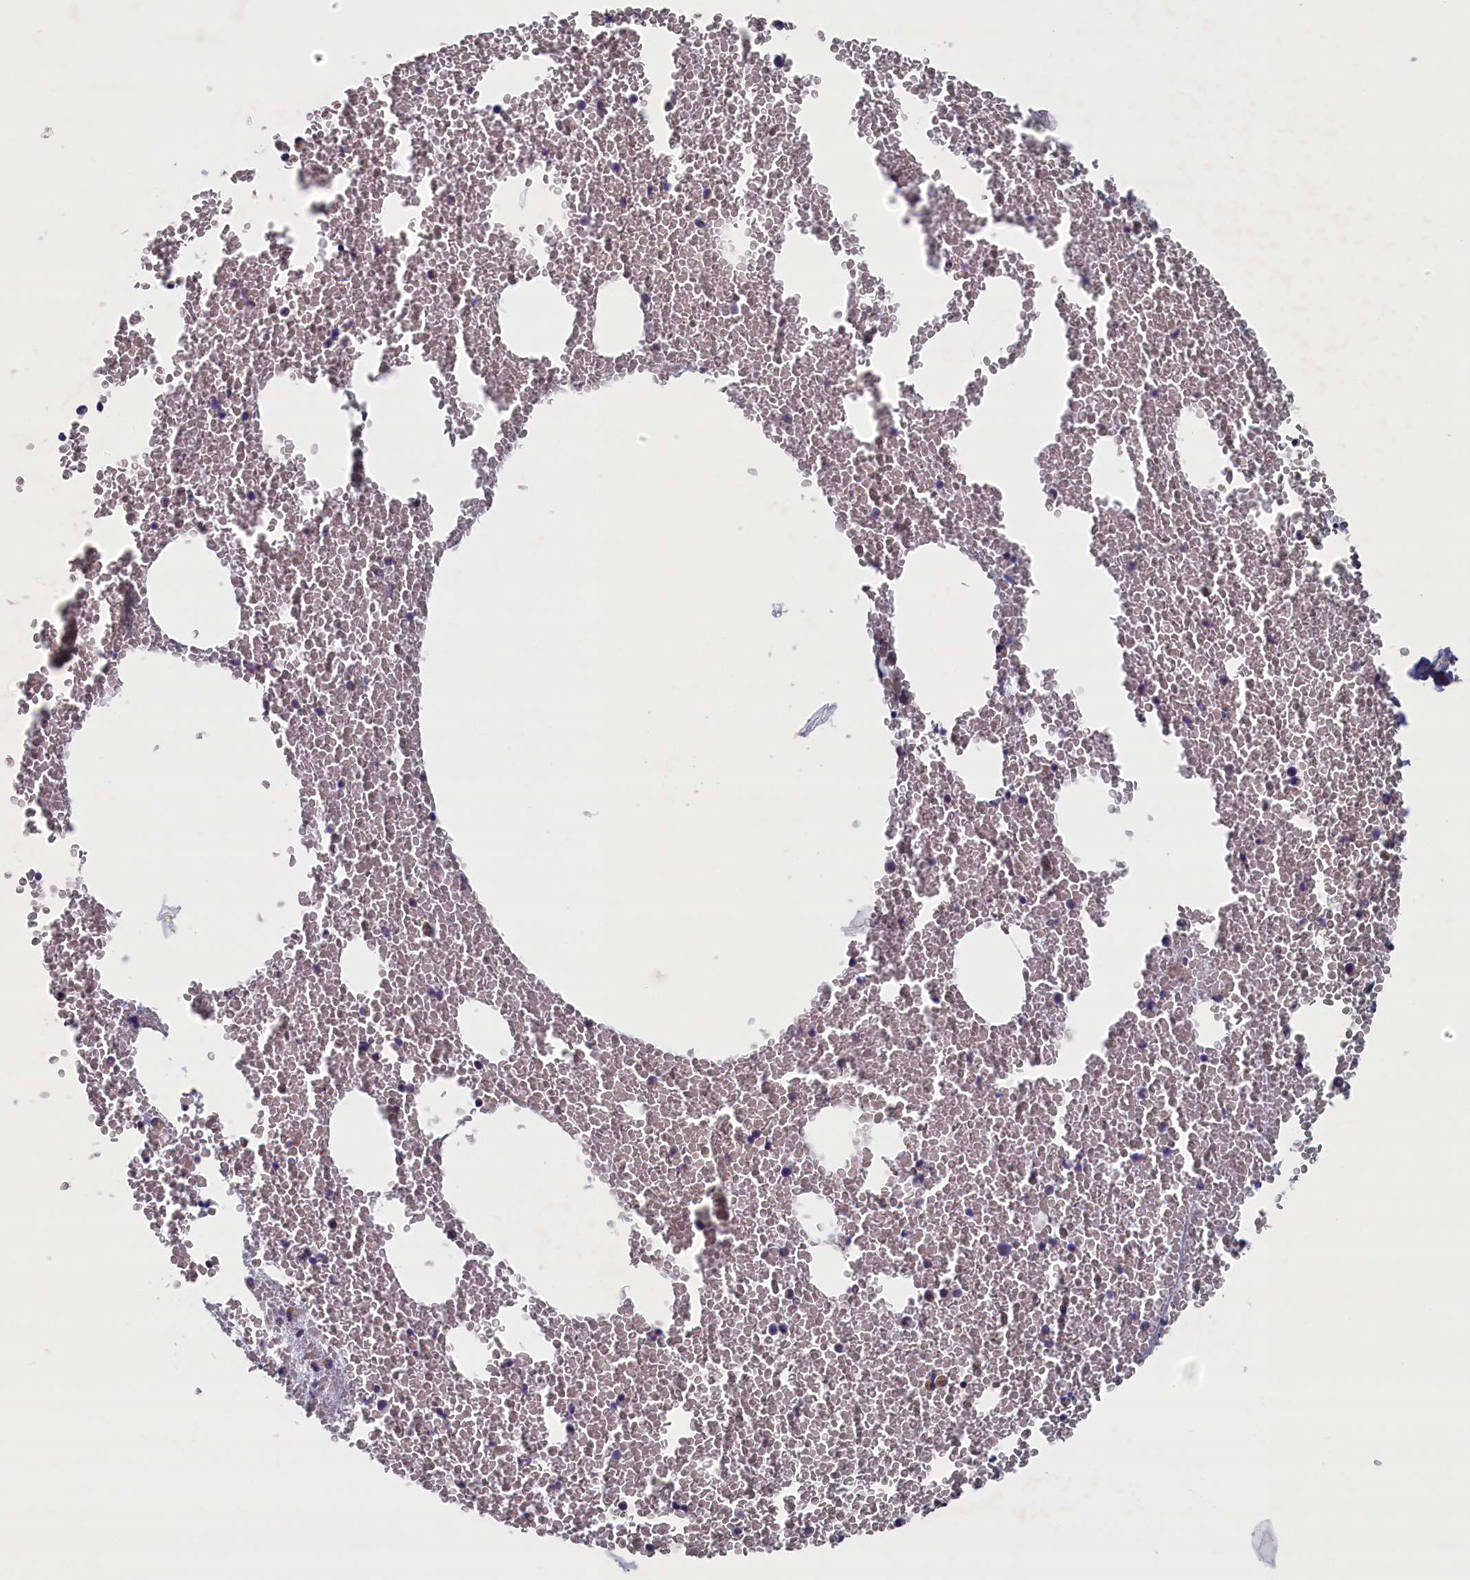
{"staining": {"intensity": "moderate", "quantity": "<25%", "location": "cytoplasmic/membranous"}, "tissue": "bone marrow", "cell_type": "Hematopoietic cells", "image_type": "normal", "snomed": [{"axis": "morphology", "description": "Normal tissue, NOS"}, {"axis": "topography", "description": "Bone marrow"}], "caption": "Benign bone marrow displays moderate cytoplasmic/membranous staining in approximately <25% of hematopoietic cells (Stains: DAB (3,3'-diaminobenzidine) in brown, nuclei in blue, Microscopy: brightfield microscopy at high magnification)..", "gene": "SPATA13", "patient": {"sex": "male", "age": 75}}